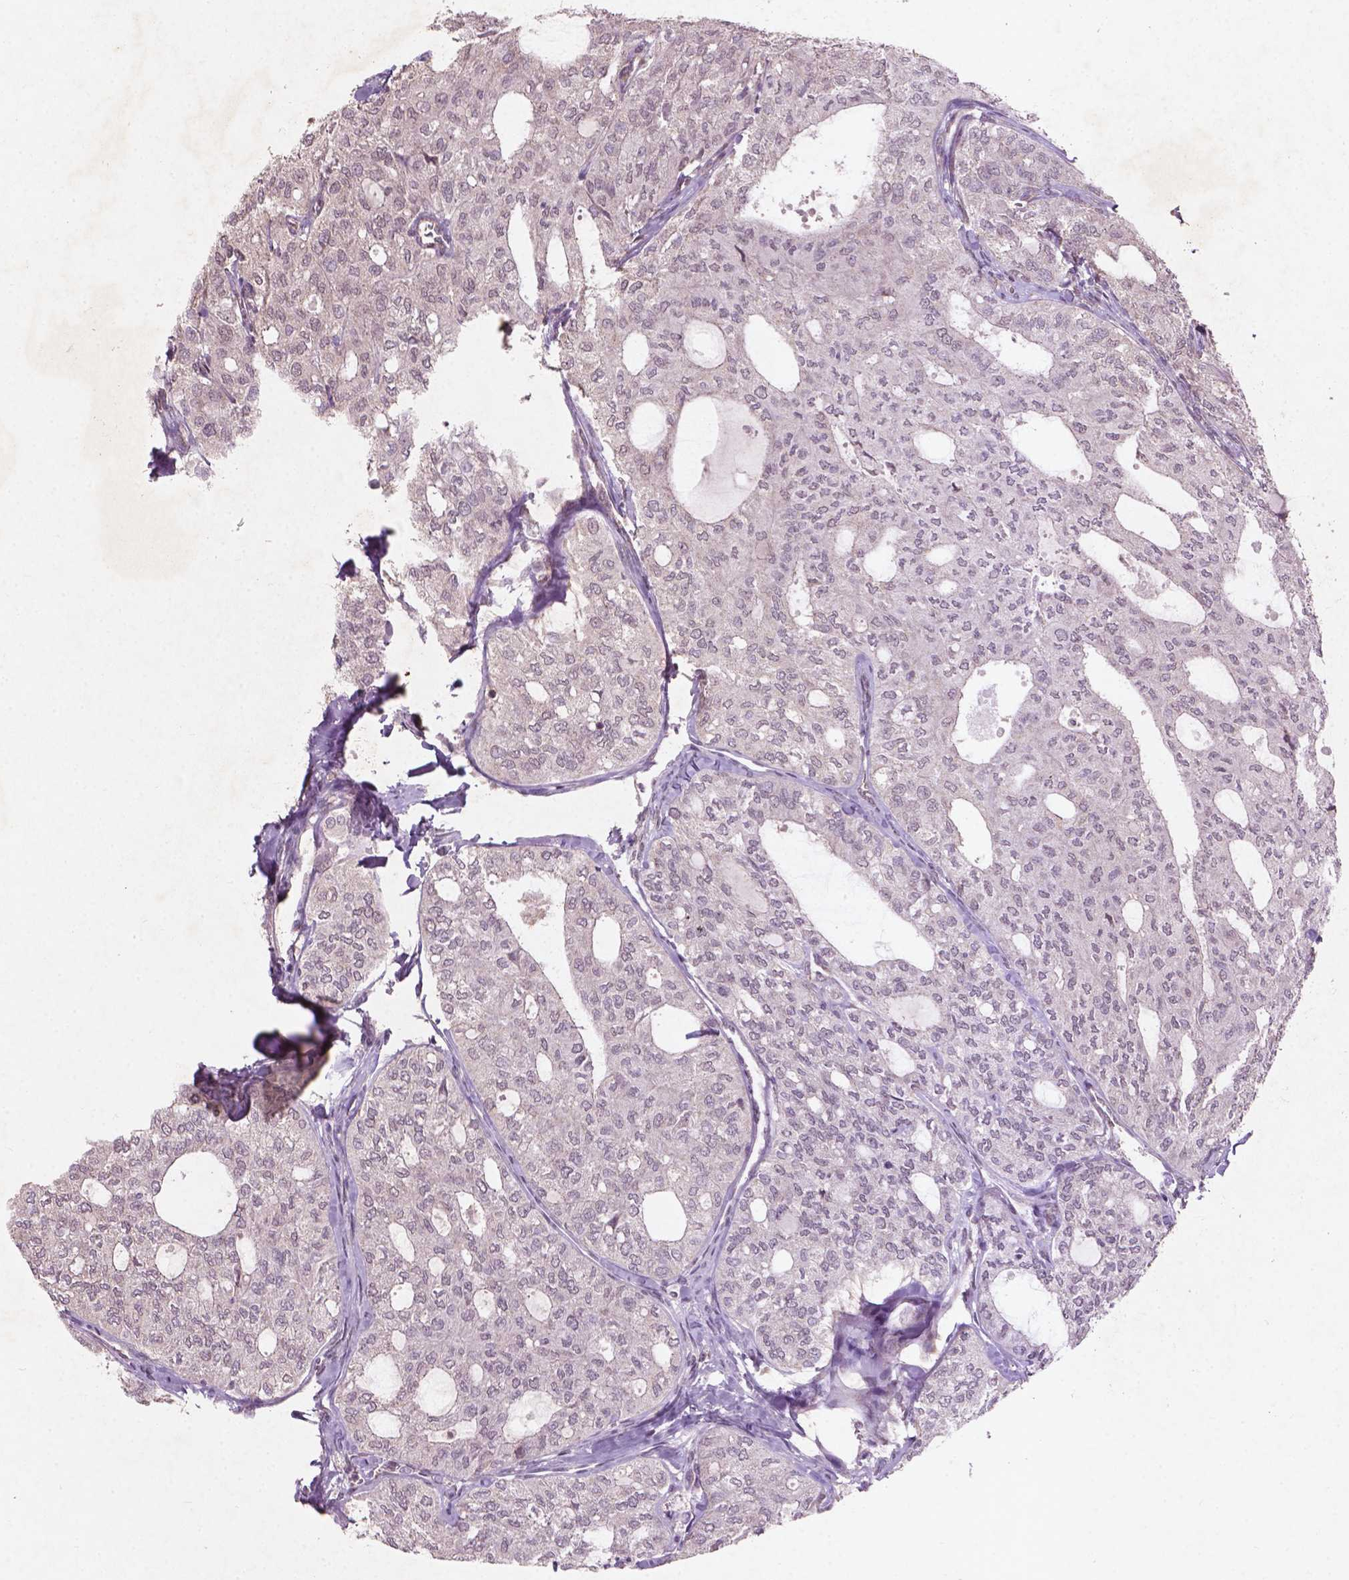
{"staining": {"intensity": "negative", "quantity": "none", "location": "none"}, "tissue": "thyroid cancer", "cell_type": "Tumor cells", "image_type": "cancer", "snomed": [{"axis": "morphology", "description": "Follicular adenoma carcinoma, NOS"}, {"axis": "topography", "description": "Thyroid gland"}], "caption": "Follicular adenoma carcinoma (thyroid) was stained to show a protein in brown. There is no significant staining in tumor cells.", "gene": "SMAD2", "patient": {"sex": "male", "age": 75}}